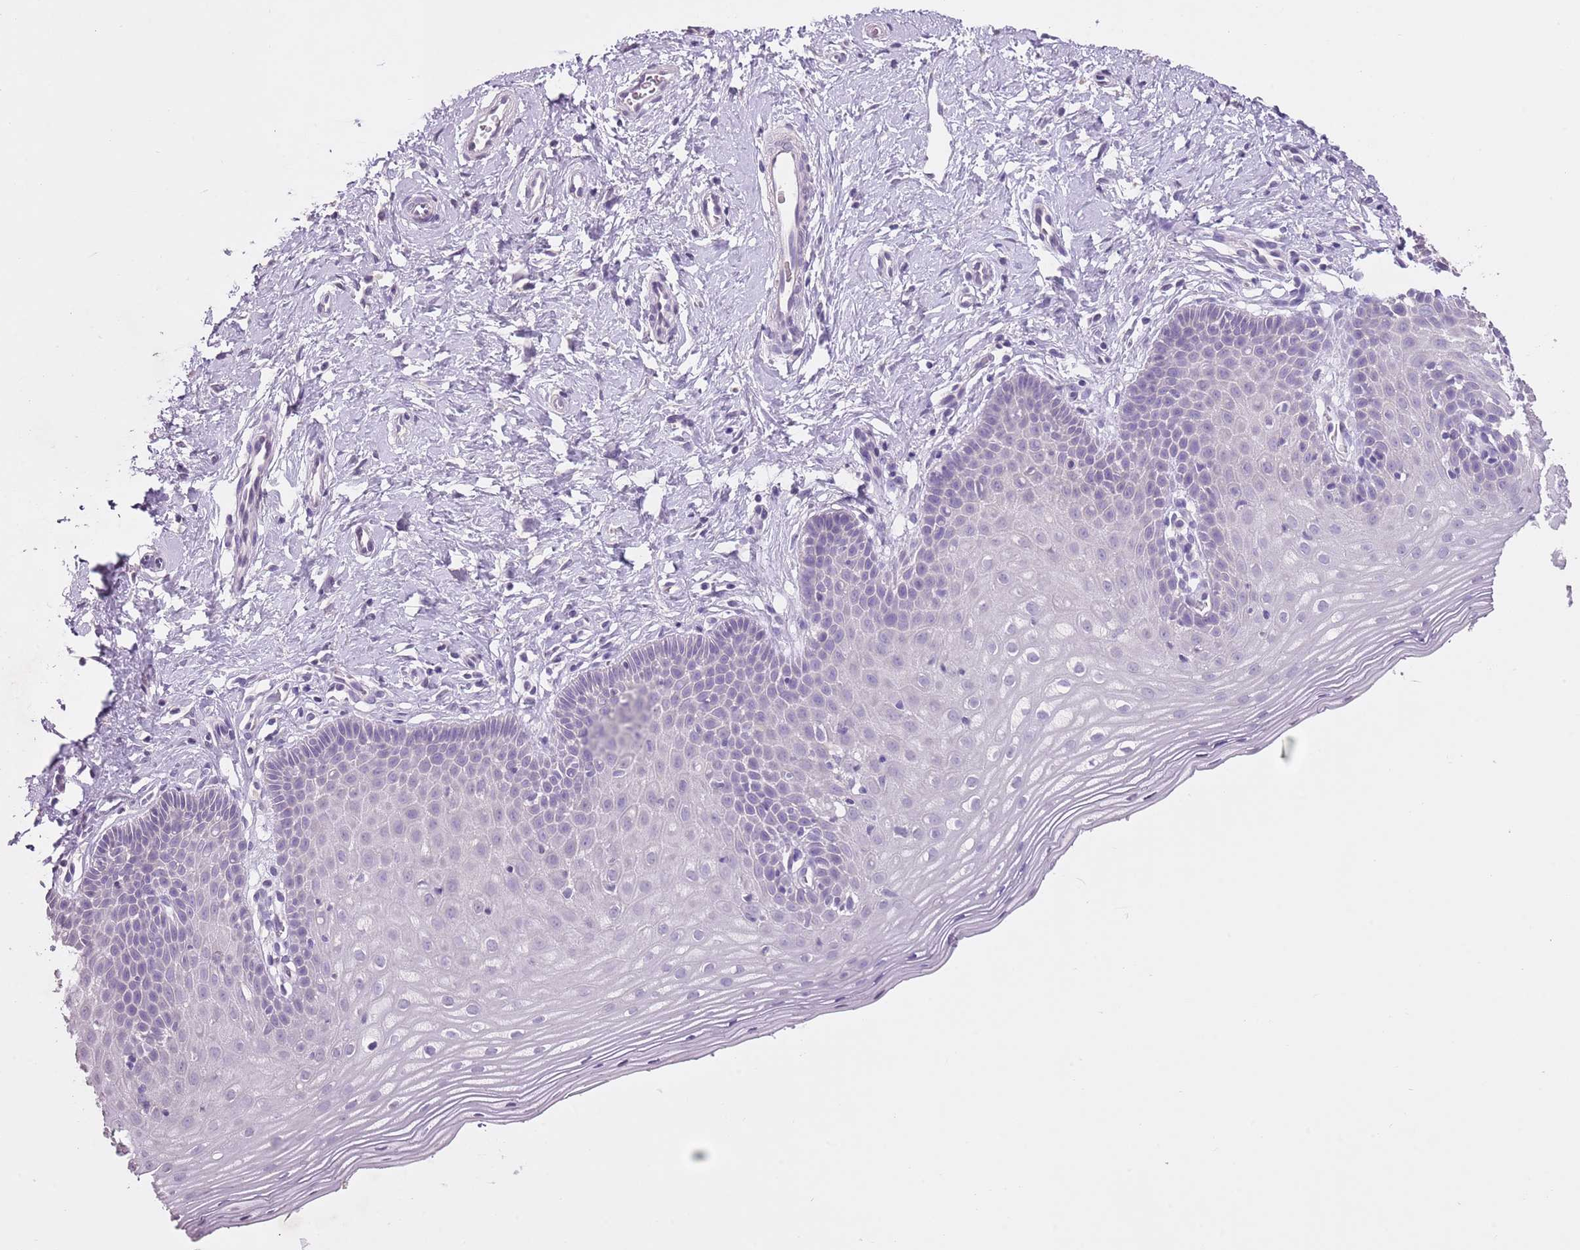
{"staining": {"intensity": "negative", "quantity": "none", "location": "none"}, "tissue": "cervix", "cell_type": "Glandular cells", "image_type": "normal", "snomed": [{"axis": "morphology", "description": "Normal tissue, NOS"}, {"axis": "topography", "description": "Cervix"}], "caption": "Benign cervix was stained to show a protein in brown. There is no significant positivity in glandular cells. The staining was performed using DAB to visualize the protein expression in brown, while the nuclei were stained in blue with hematoxylin (Magnification: 20x).", "gene": "SLC35E3", "patient": {"sex": "female", "age": 36}}